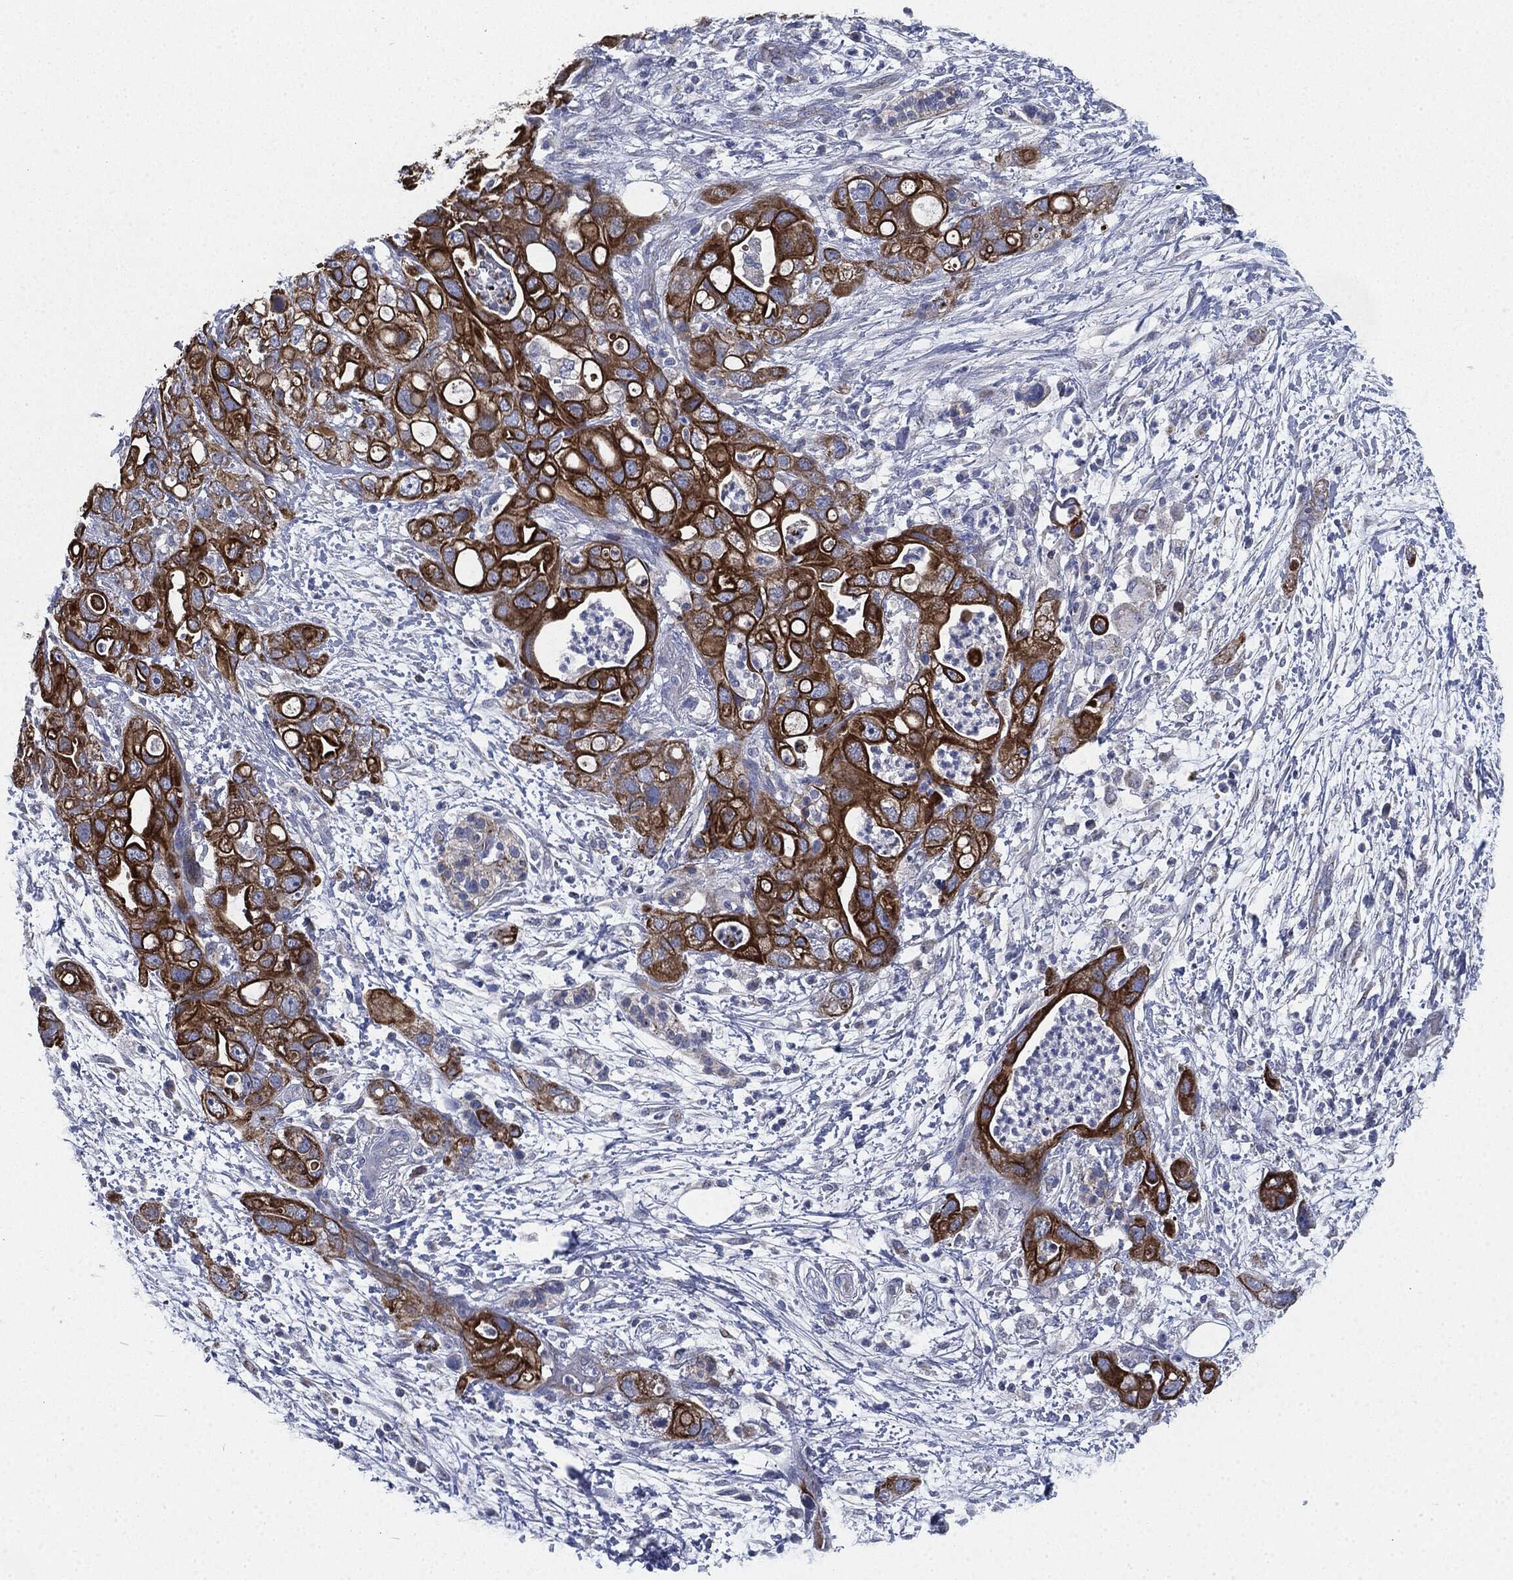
{"staining": {"intensity": "strong", "quantity": ">75%", "location": "cytoplasmic/membranous"}, "tissue": "pancreatic cancer", "cell_type": "Tumor cells", "image_type": "cancer", "snomed": [{"axis": "morphology", "description": "Adenocarcinoma, NOS"}, {"axis": "topography", "description": "Pancreas"}], "caption": "IHC image of pancreatic cancer stained for a protein (brown), which demonstrates high levels of strong cytoplasmic/membranous positivity in approximately >75% of tumor cells.", "gene": "SHROOM2", "patient": {"sex": "female", "age": 72}}